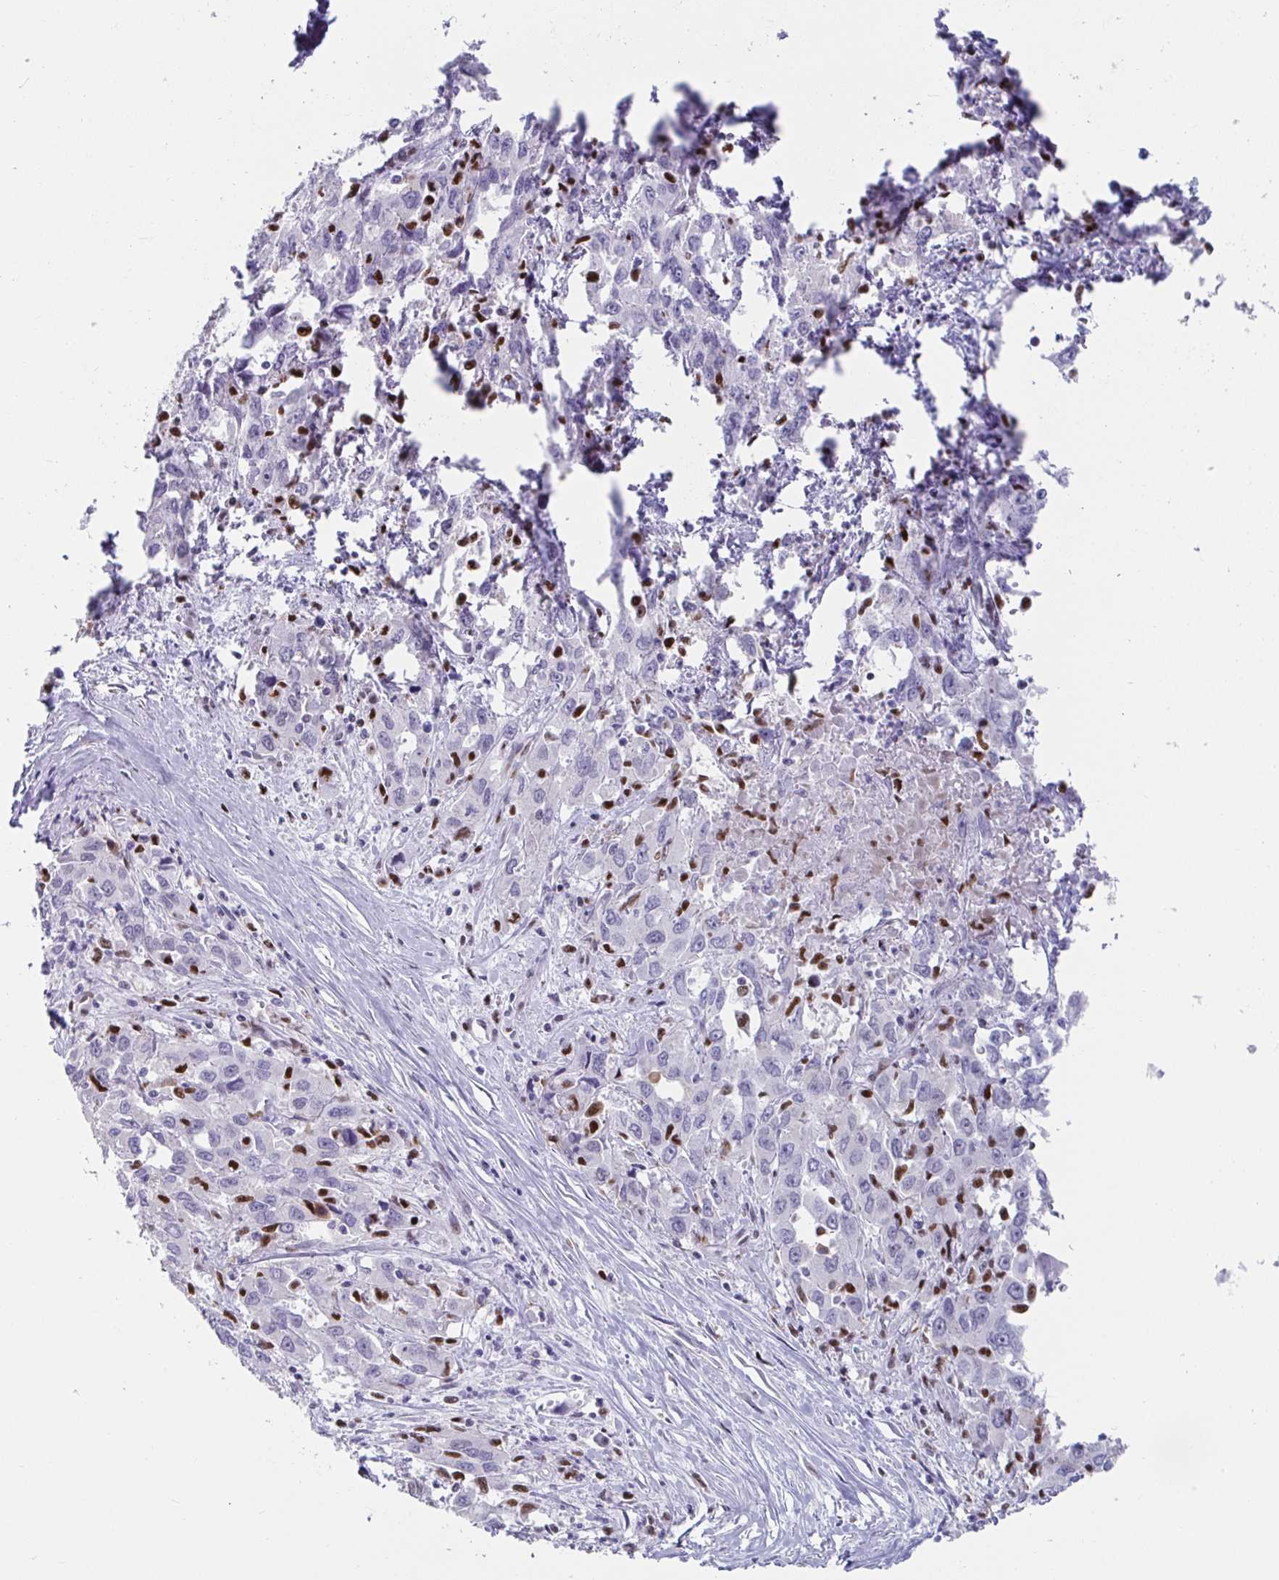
{"staining": {"intensity": "negative", "quantity": "none", "location": "none"}, "tissue": "liver cancer", "cell_type": "Tumor cells", "image_type": "cancer", "snomed": [{"axis": "morphology", "description": "Carcinoma, Hepatocellular, NOS"}, {"axis": "topography", "description": "Liver"}], "caption": "This photomicrograph is of hepatocellular carcinoma (liver) stained with IHC to label a protein in brown with the nuclei are counter-stained blue. There is no positivity in tumor cells.", "gene": "ZNF586", "patient": {"sex": "male", "age": 63}}